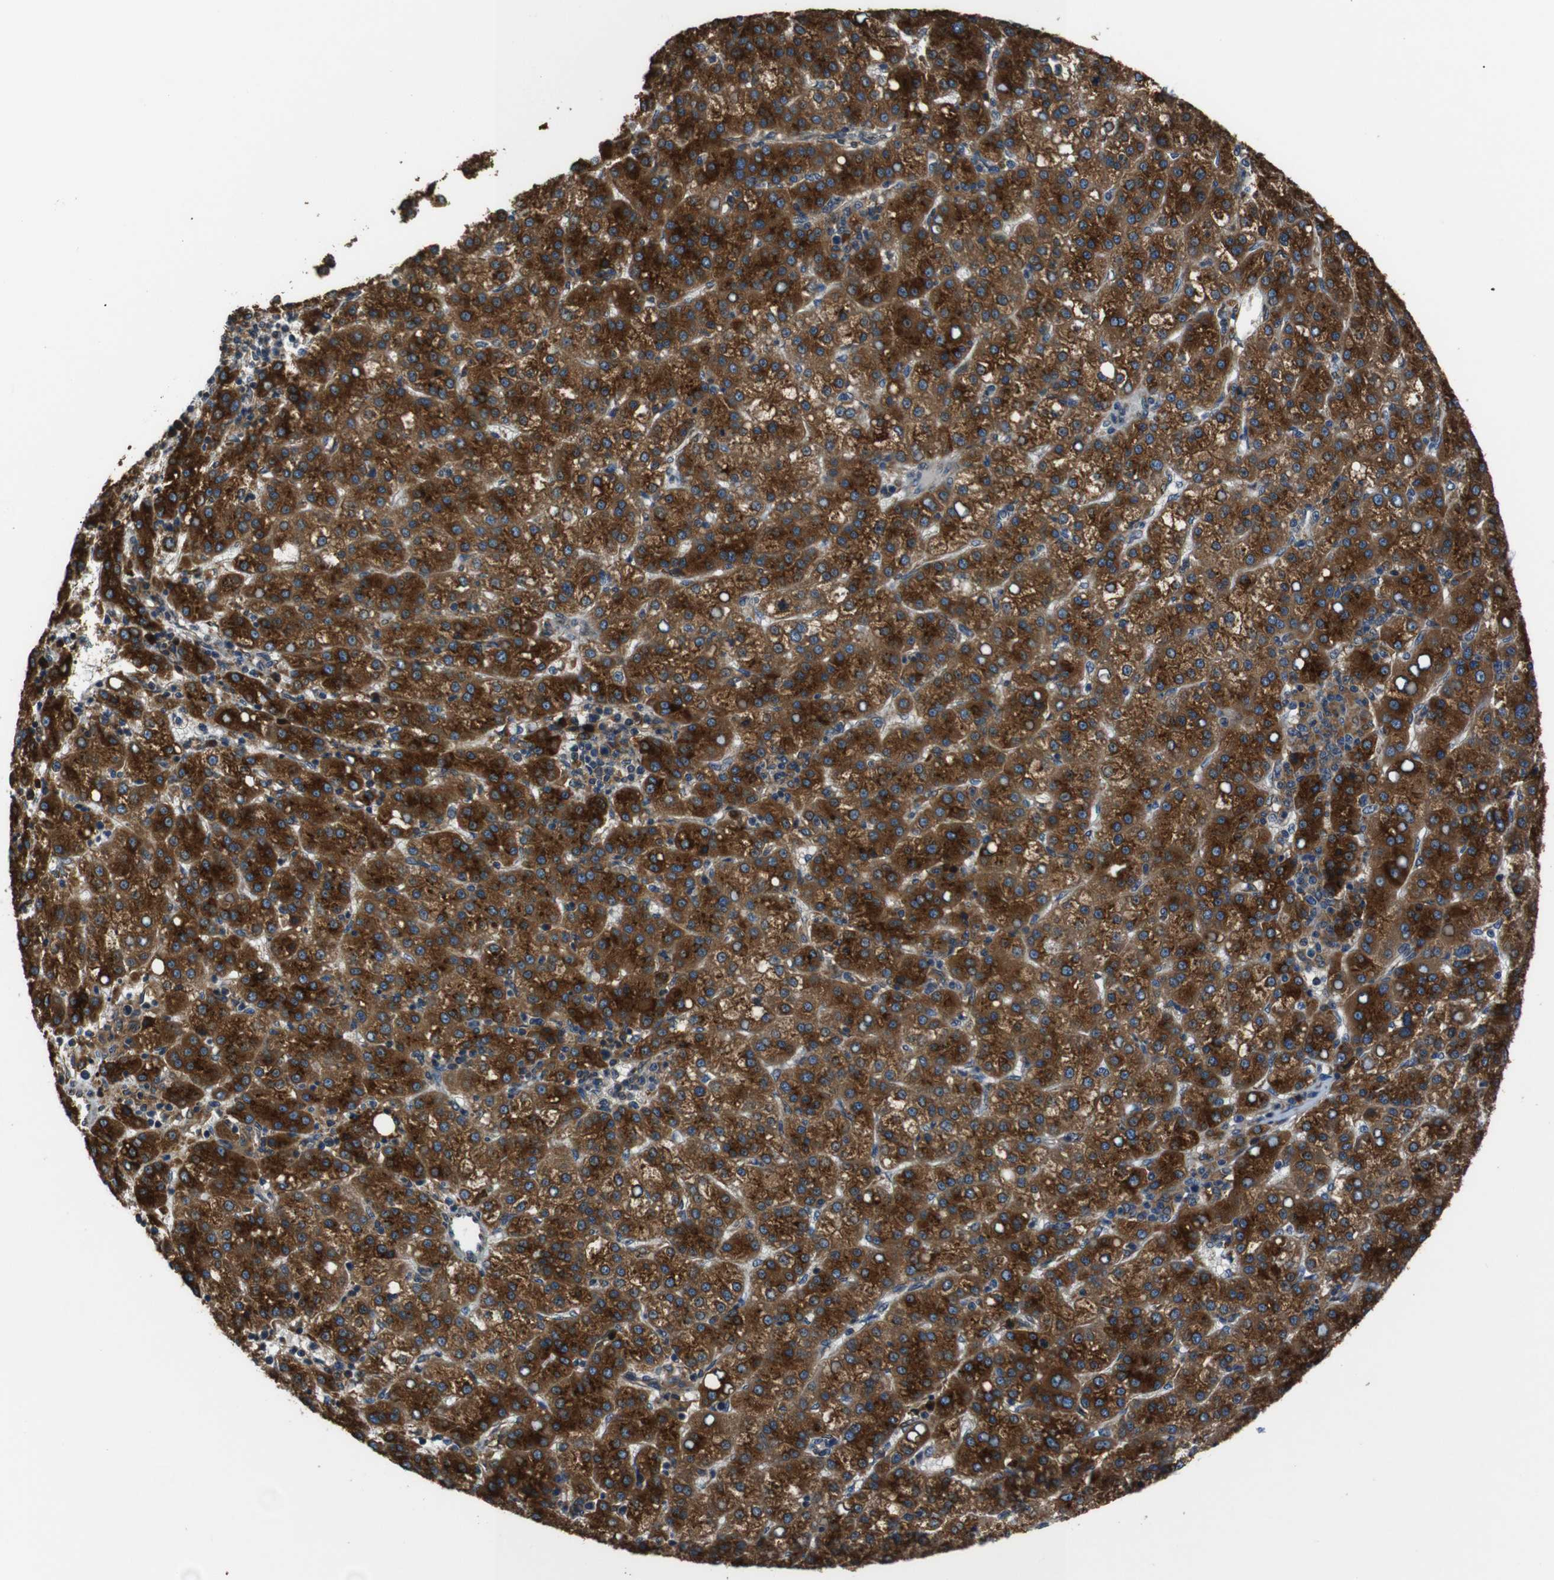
{"staining": {"intensity": "strong", "quantity": ">75%", "location": "cytoplasmic/membranous"}, "tissue": "liver cancer", "cell_type": "Tumor cells", "image_type": "cancer", "snomed": [{"axis": "morphology", "description": "Carcinoma, Hepatocellular, NOS"}, {"axis": "topography", "description": "Liver"}], "caption": "Liver cancer (hepatocellular carcinoma) stained with a protein marker demonstrates strong staining in tumor cells.", "gene": "TMED2", "patient": {"sex": "female", "age": 58}}